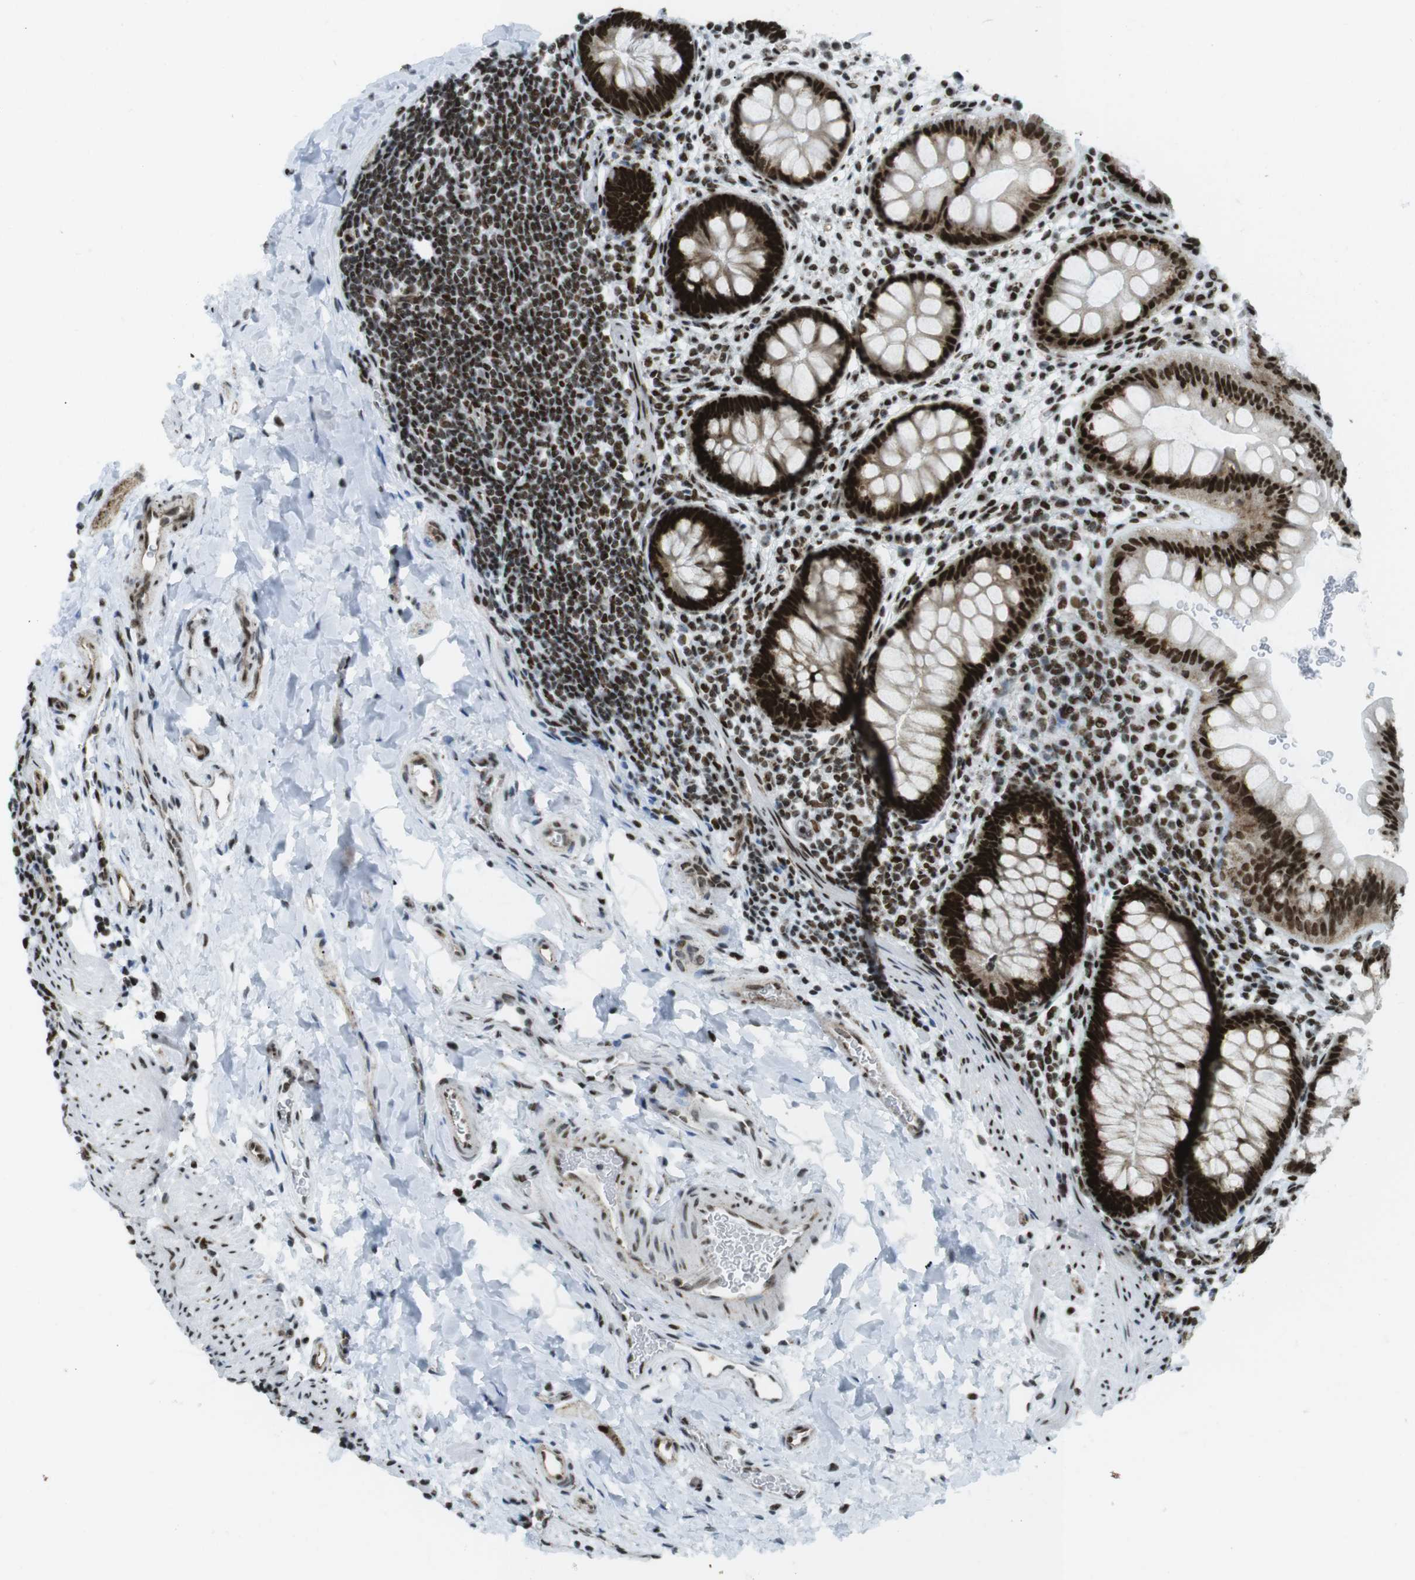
{"staining": {"intensity": "strong", "quantity": ">75%", "location": "nuclear"}, "tissue": "rectum", "cell_type": "Glandular cells", "image_type": "normal", "snomed": [{"axis": "morphology", "description": "Normal tissue, NOS"}, {"axis": "topography", "description": "Rectum"}], "caption": "Strong nuclear protein positivity is identified in approximately >75% of glandular cells in rectum. The staining was performed using DAB, with brown indicating positive protein expression. Nuclei are stained blue with hematoxylin.", "gene": "ARID1A", "patient": {"sex": "female", "age": 24}}